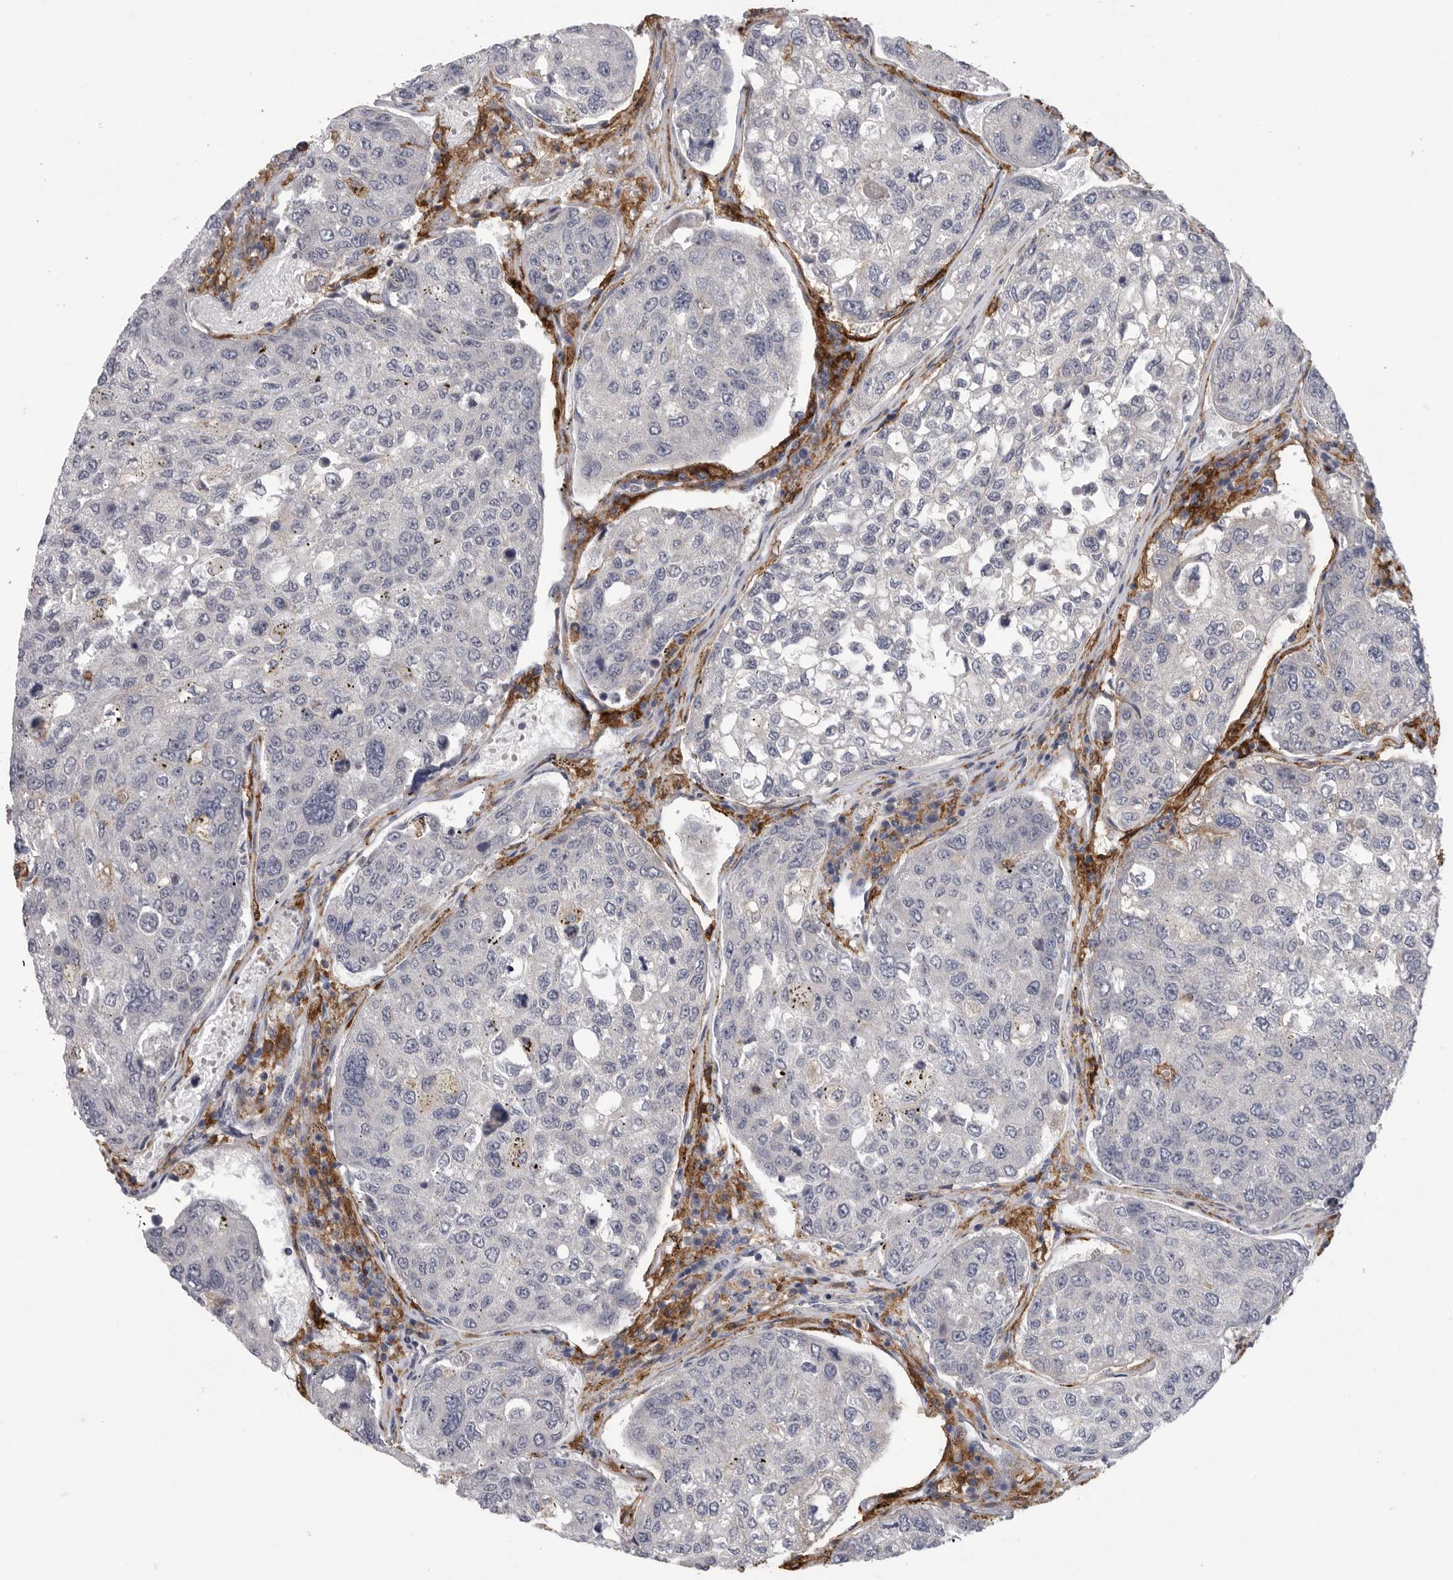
{"staining": {"intensity": "negative", "quantity": "none", "location": "none"}, "tissue": "urothelial cancer", "cell_type": "Tumor cells", "image_type": "cancer", "snomed": [{"axis": "morphology", "description": "Urothelial carcinoma, High grade"}, {"axis": "topography", "description": "Lymph node"}, {"axis": "topography", "description": "Urinary bladder"}], "caption": "An immunohistochemistry photomicrograph of urothelial carcinoma (high-grade) is shown. There is no staining in tumor cells of urothelial carcinoma (high-grade).", "gene": "SIGLEC10", "patient": {"sex": "male", "age": 51}}